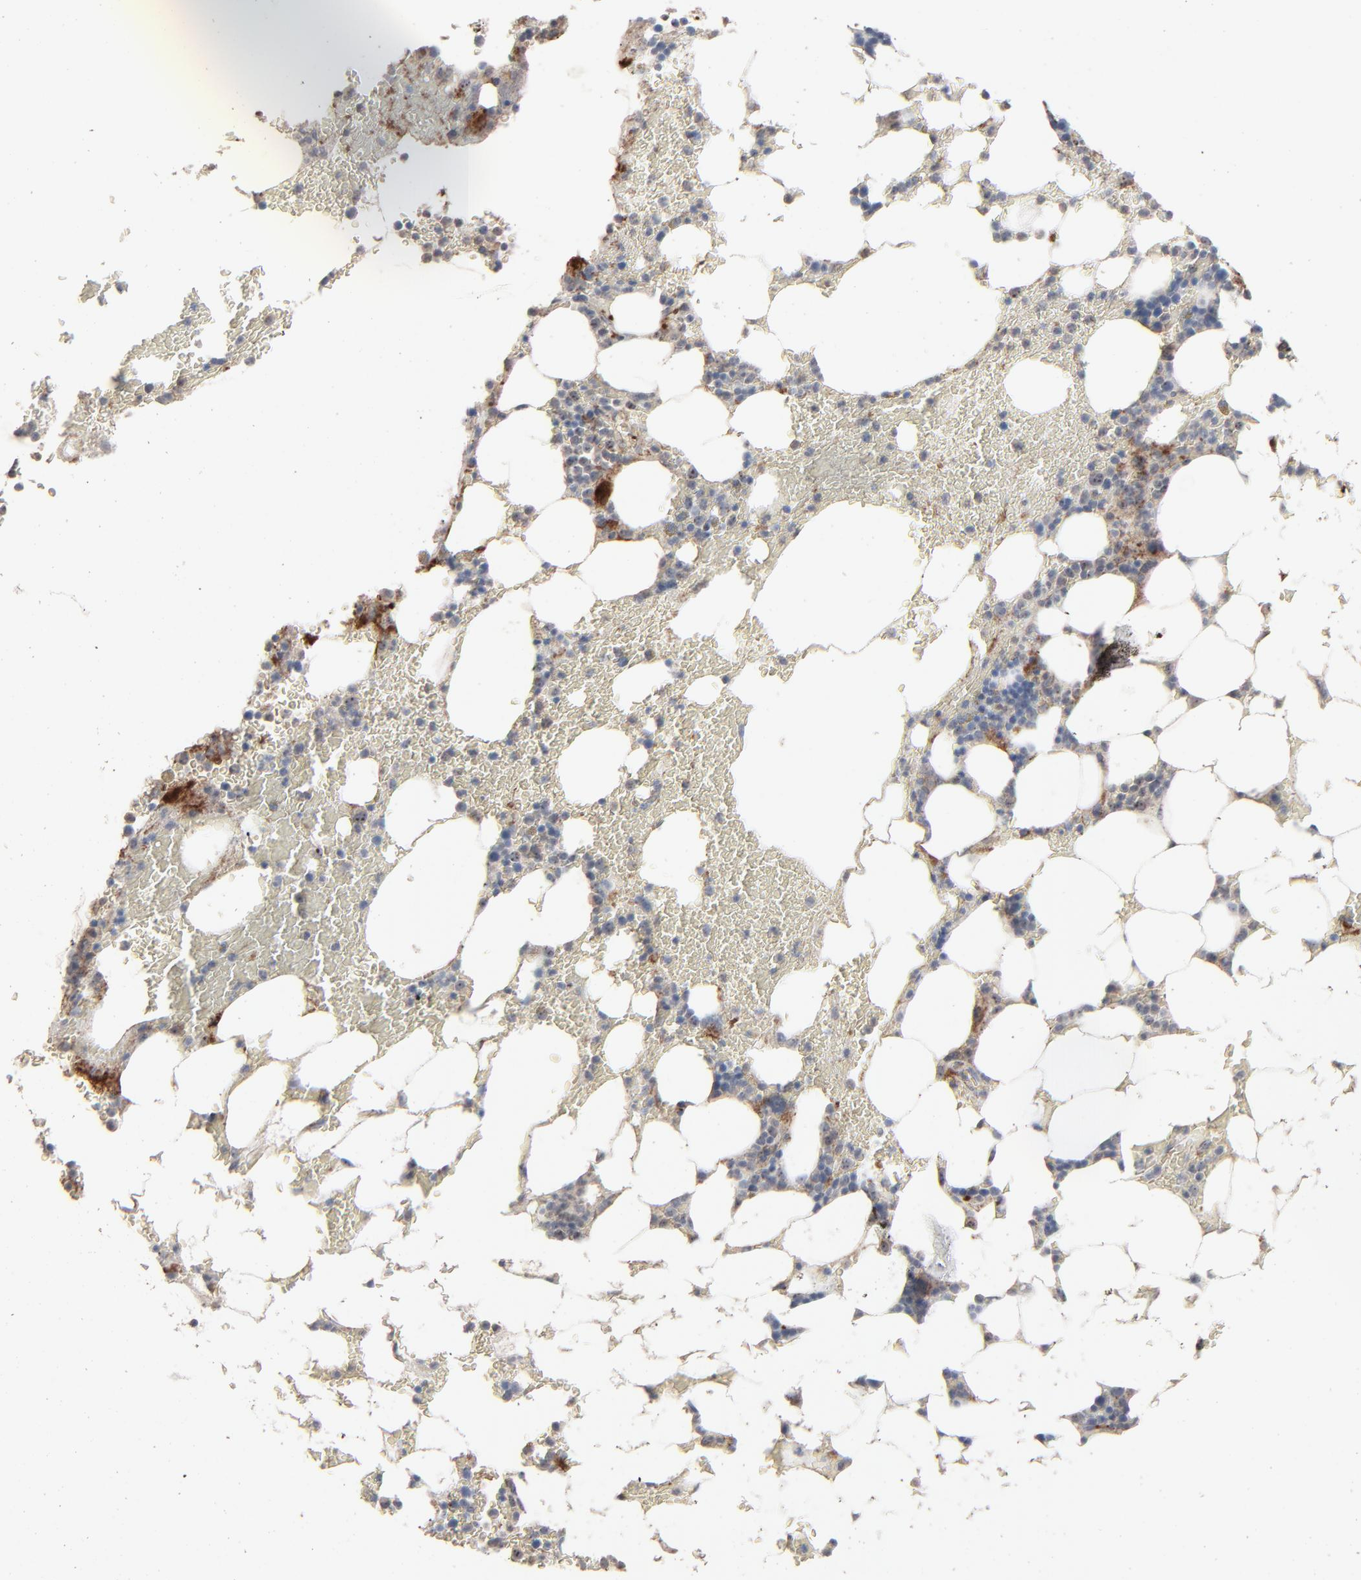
{"staining": {"intensity": "negative", "quantity": "none", "location": "none"}, "tissue": "bone marrow", "cell_type": "Hematopoietic cells", "image_type": "normal", "snomed": [{"axis": "morphology", "description": "Normal tissue, NOS"}, {"axis": "topography", "description": "Bone marrow"}], "caption": "Immunohistochemistry micrograph of normal bone marrow: bone marrow stained with DAB displays no significant protein expression in hematopoietic cells.", "gene": "JAM3", "patient": {"sex": "female", "age": 73}}